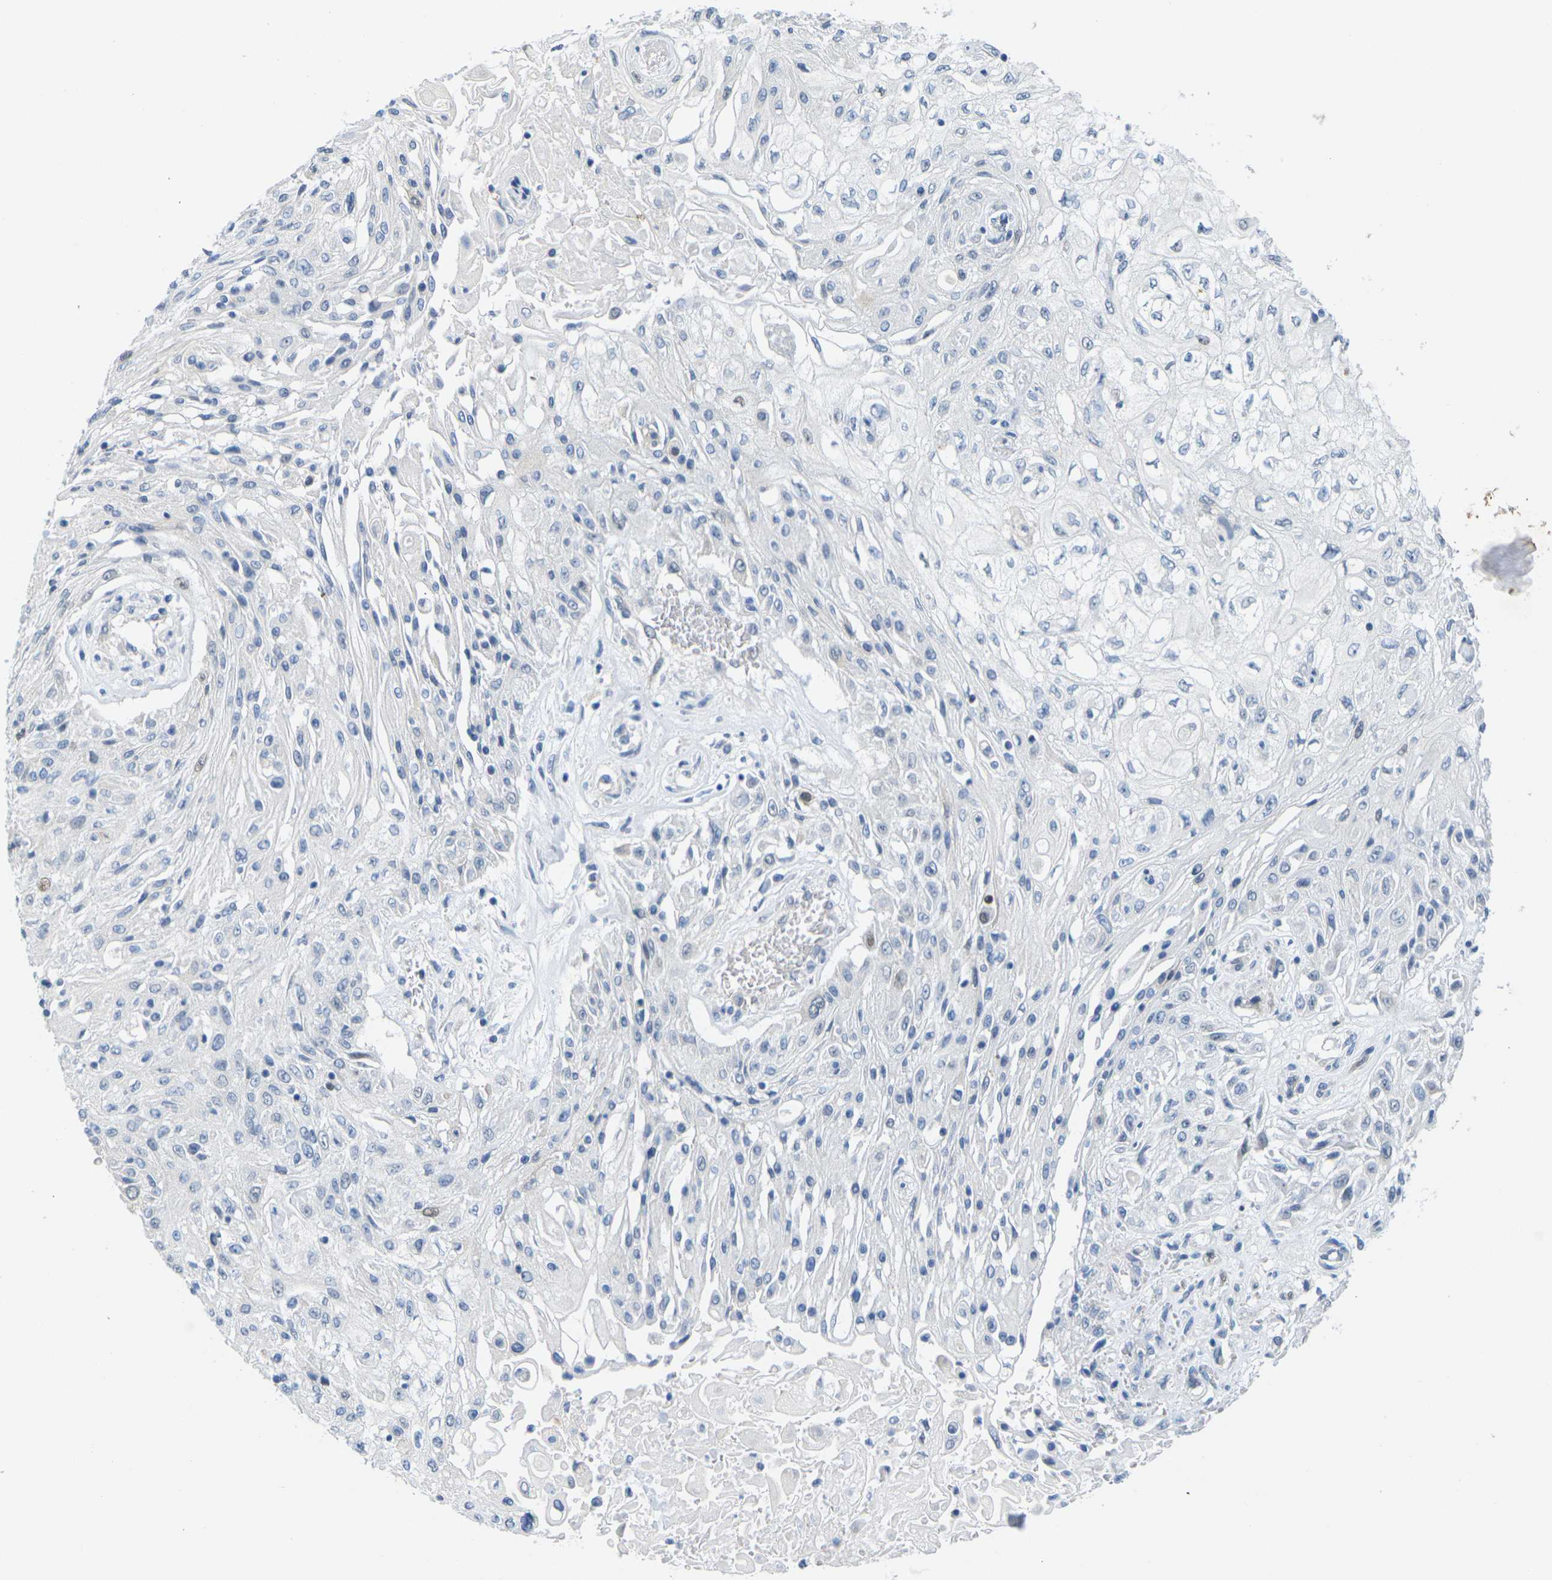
{"staining": {"intensity": "weak", "quantity": "25%-75%", "location": "nuclear"}, "tissue": "skin cancer", "cell_type": "Tumor cells", "image_type": "cancer", "snomed": [{"axis": "morphology", "description": "Squamous cell carcinoma, NOS"}, {"axis": "topography", "description": "Skin"}], "caption": "Skin cancer (squamous cell carcinoma) stained with a brown dye displays weak nuclear positive staining in about 25%-75% of tumor cells.", "gene": "CDK2", "patient": {"sex": "male", "age": 75}}